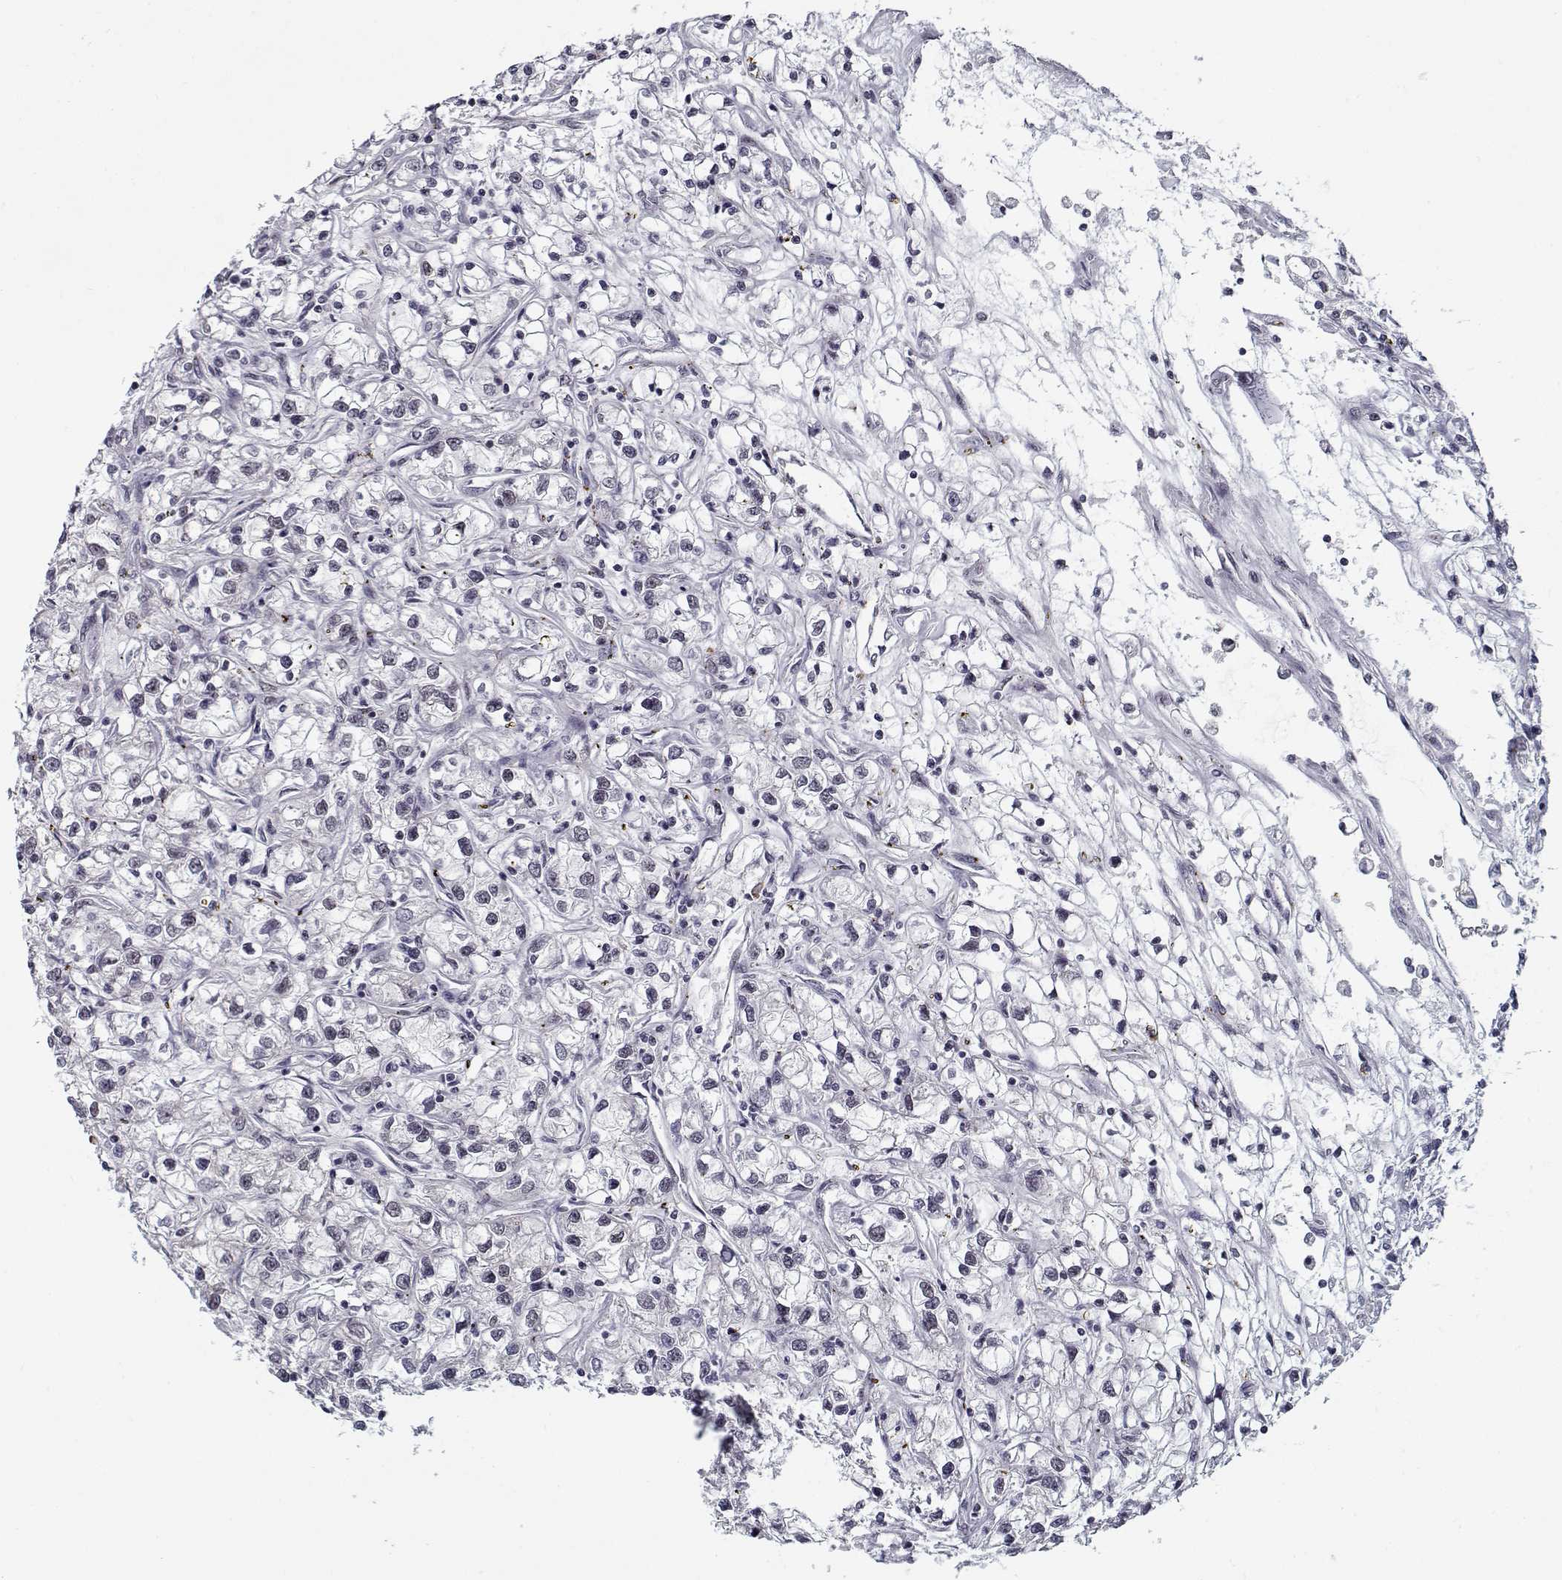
{"staining": {"intensity": "negative", "quantity": "none", "location": "none"}, "tissue": "renal cancer", "cell_type": "Tumor cells", "image_type": "cancer", "snomed": [{"axis": "morphology", "description": "Adenocarcinoma, NOS"}, {"axis": "topography", "description": "Kidney"}], "caption": "Immunohistochemistry of human renal adenocarcinoma shows no positivity in tumor cells.", "gene": "TESPA1", "patient": {"sex": "female", "age": 59}}